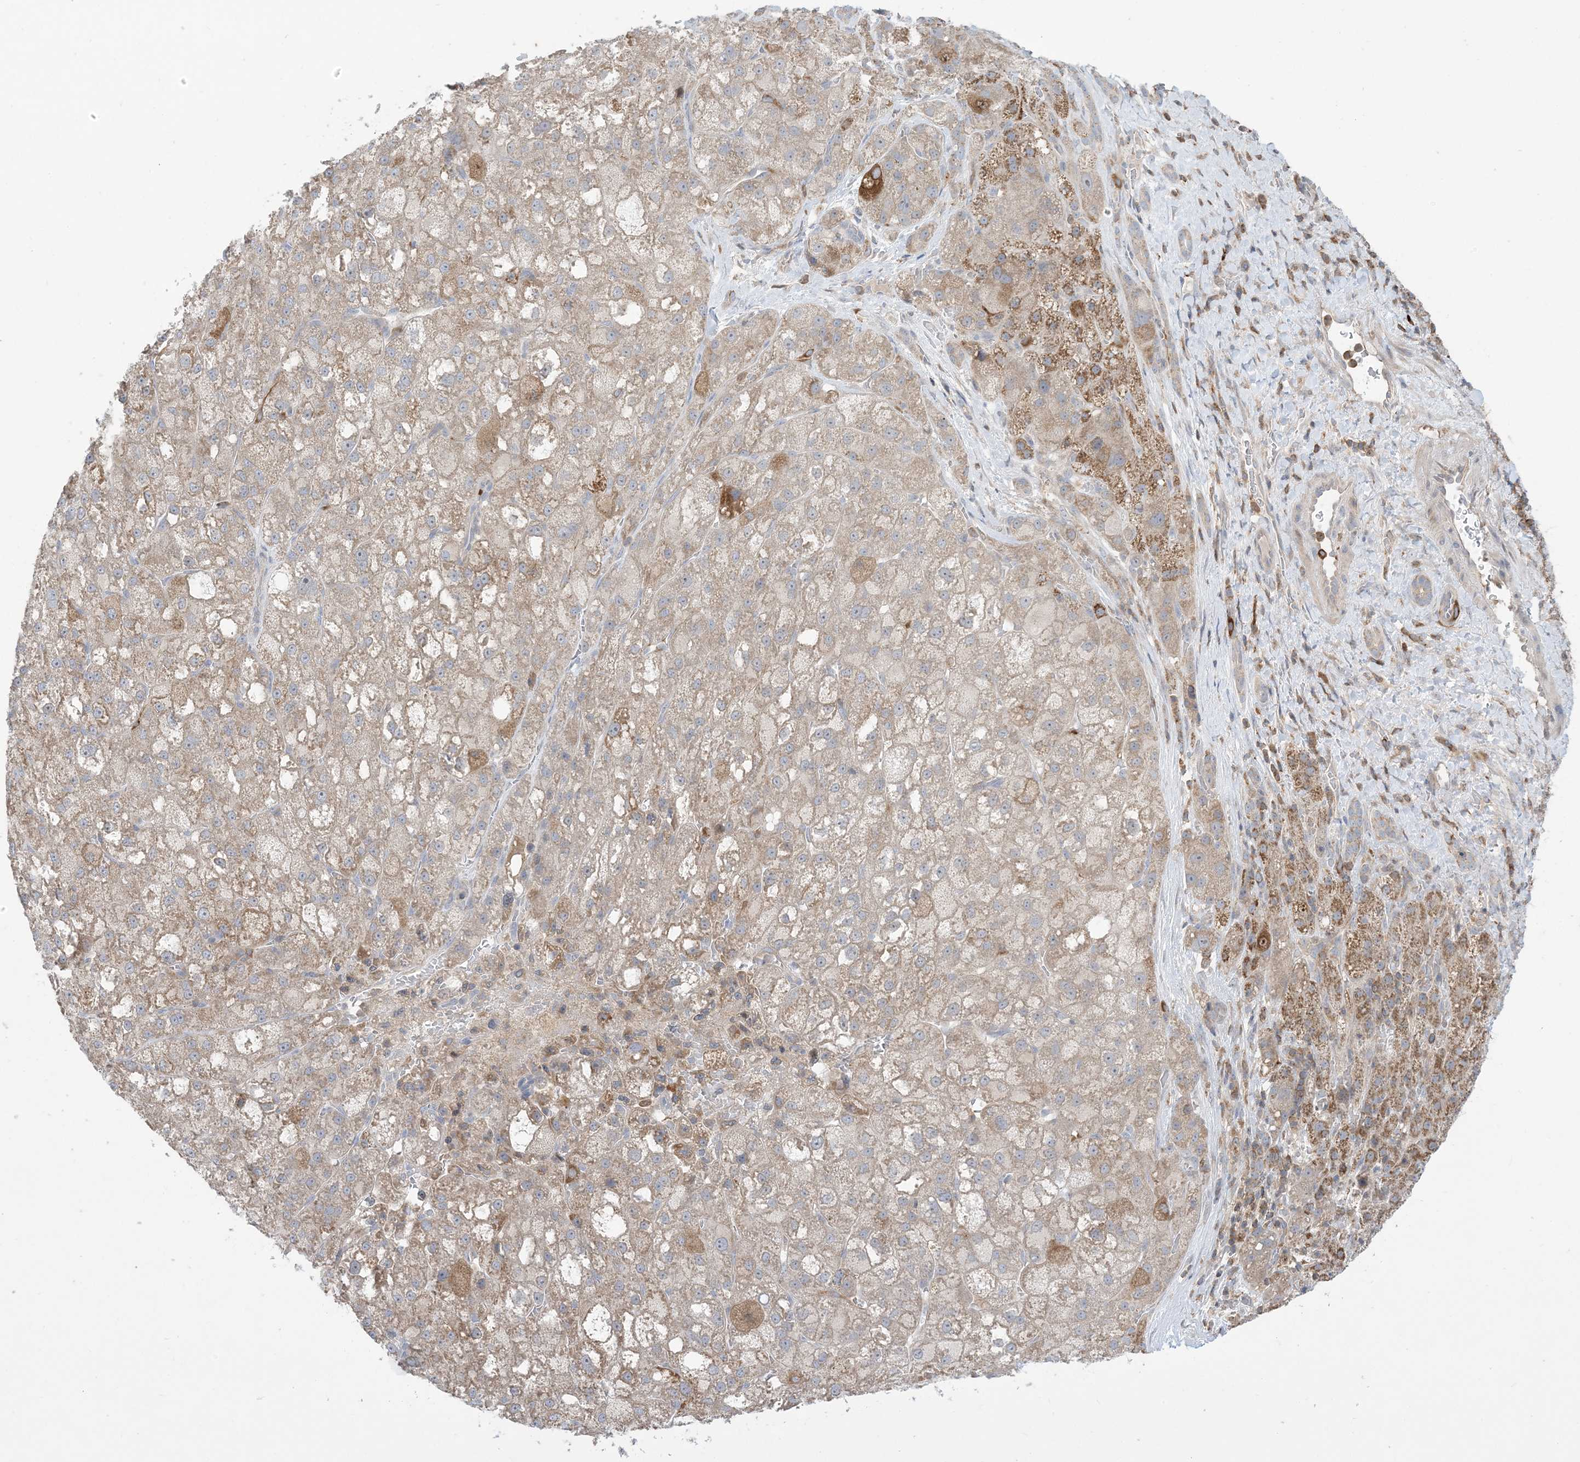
{"staining": {"intensity": "weak", "quantity": "<25%", "location": "cytoplasmic/membranous"}, "tissue": "liver cancer", "cell_type": "Tumor cells", "image_type": "cancer", "snomed": [{"axis": "morphology", "description": "Carcinoma, Hepatocellular, NOS"}, {"axis": "topography", "description": "Liver"}], "caption": "Immunohistochemistry (IHC) image of human liver cancer (hepatocellular carcinoma) stained for a protein (brown), which reveals no expression in tumor cells. (Brightfield microscopy of DAB (3,3'-diaminobenzidine) immunohistochemistry at high magnification).", "gene": "AOC1", "patient": {"sex": "male", "age": 57}}